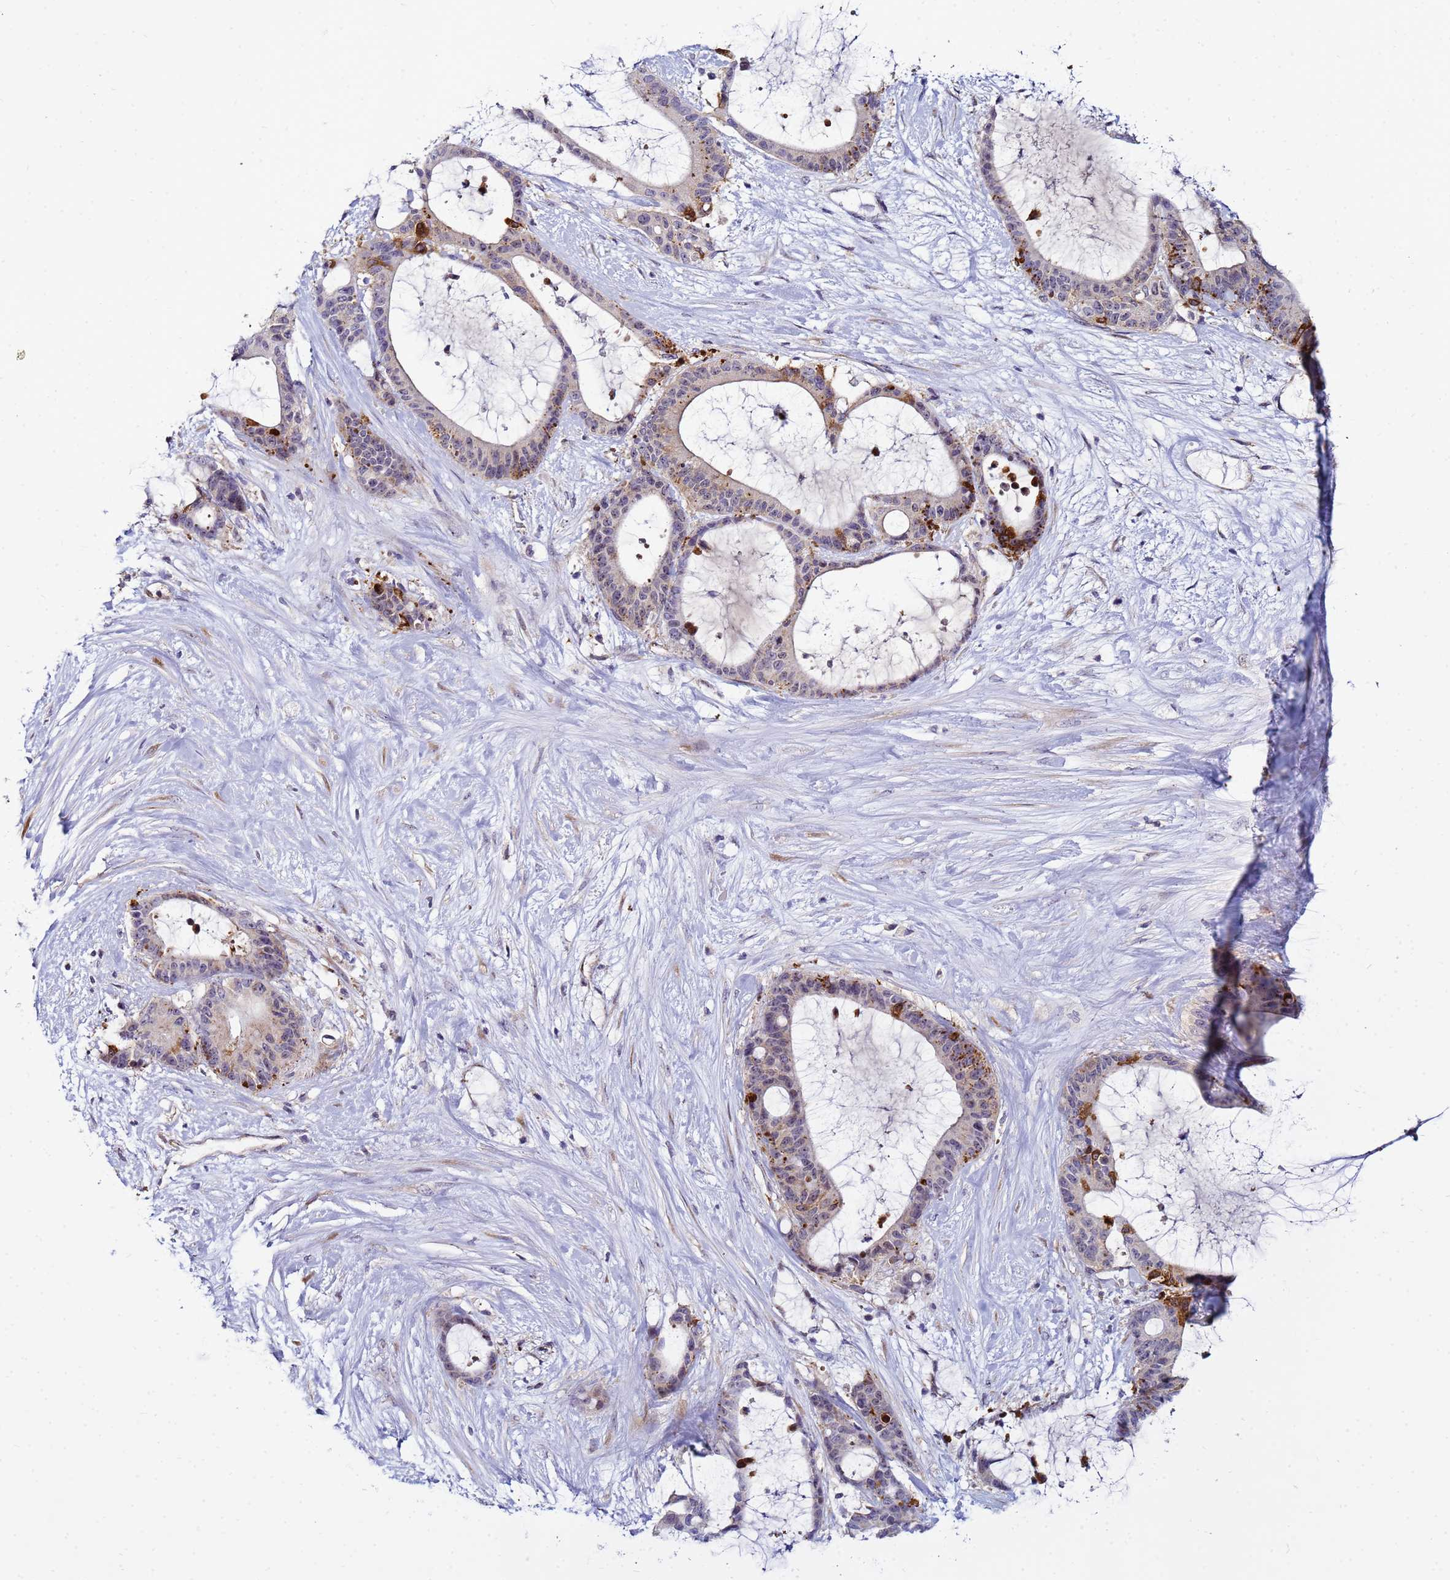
{"staining": {"intensity": "strong", "quantity": "<25%", "location": "cytoplasmic/membranous"}, "tissue": "liver cancer", "cell_type": "Tumor cells", "image_type": "cancer", "snomed": [{"axis": "morphology", "description": "Normal tissue, NOS"}, {"axis": "morphology", "description": "Cholangiocarcinoma"}, {"axis": "topography", "description": "Liver"}, {"axis": "topography", "description": "Peripheral nerve tissue"}], "caption": "This photomicrograph shows liver cancer (cholangiocarcinoma) stained with IHC to label a protein in brown. The cytoplasmic/membranous of tumor cells show strong positivity for the protein. Nuclei are counter-stained blue.", "gene": "NOL8", "patient": {"sex": "female", "age": 73}}